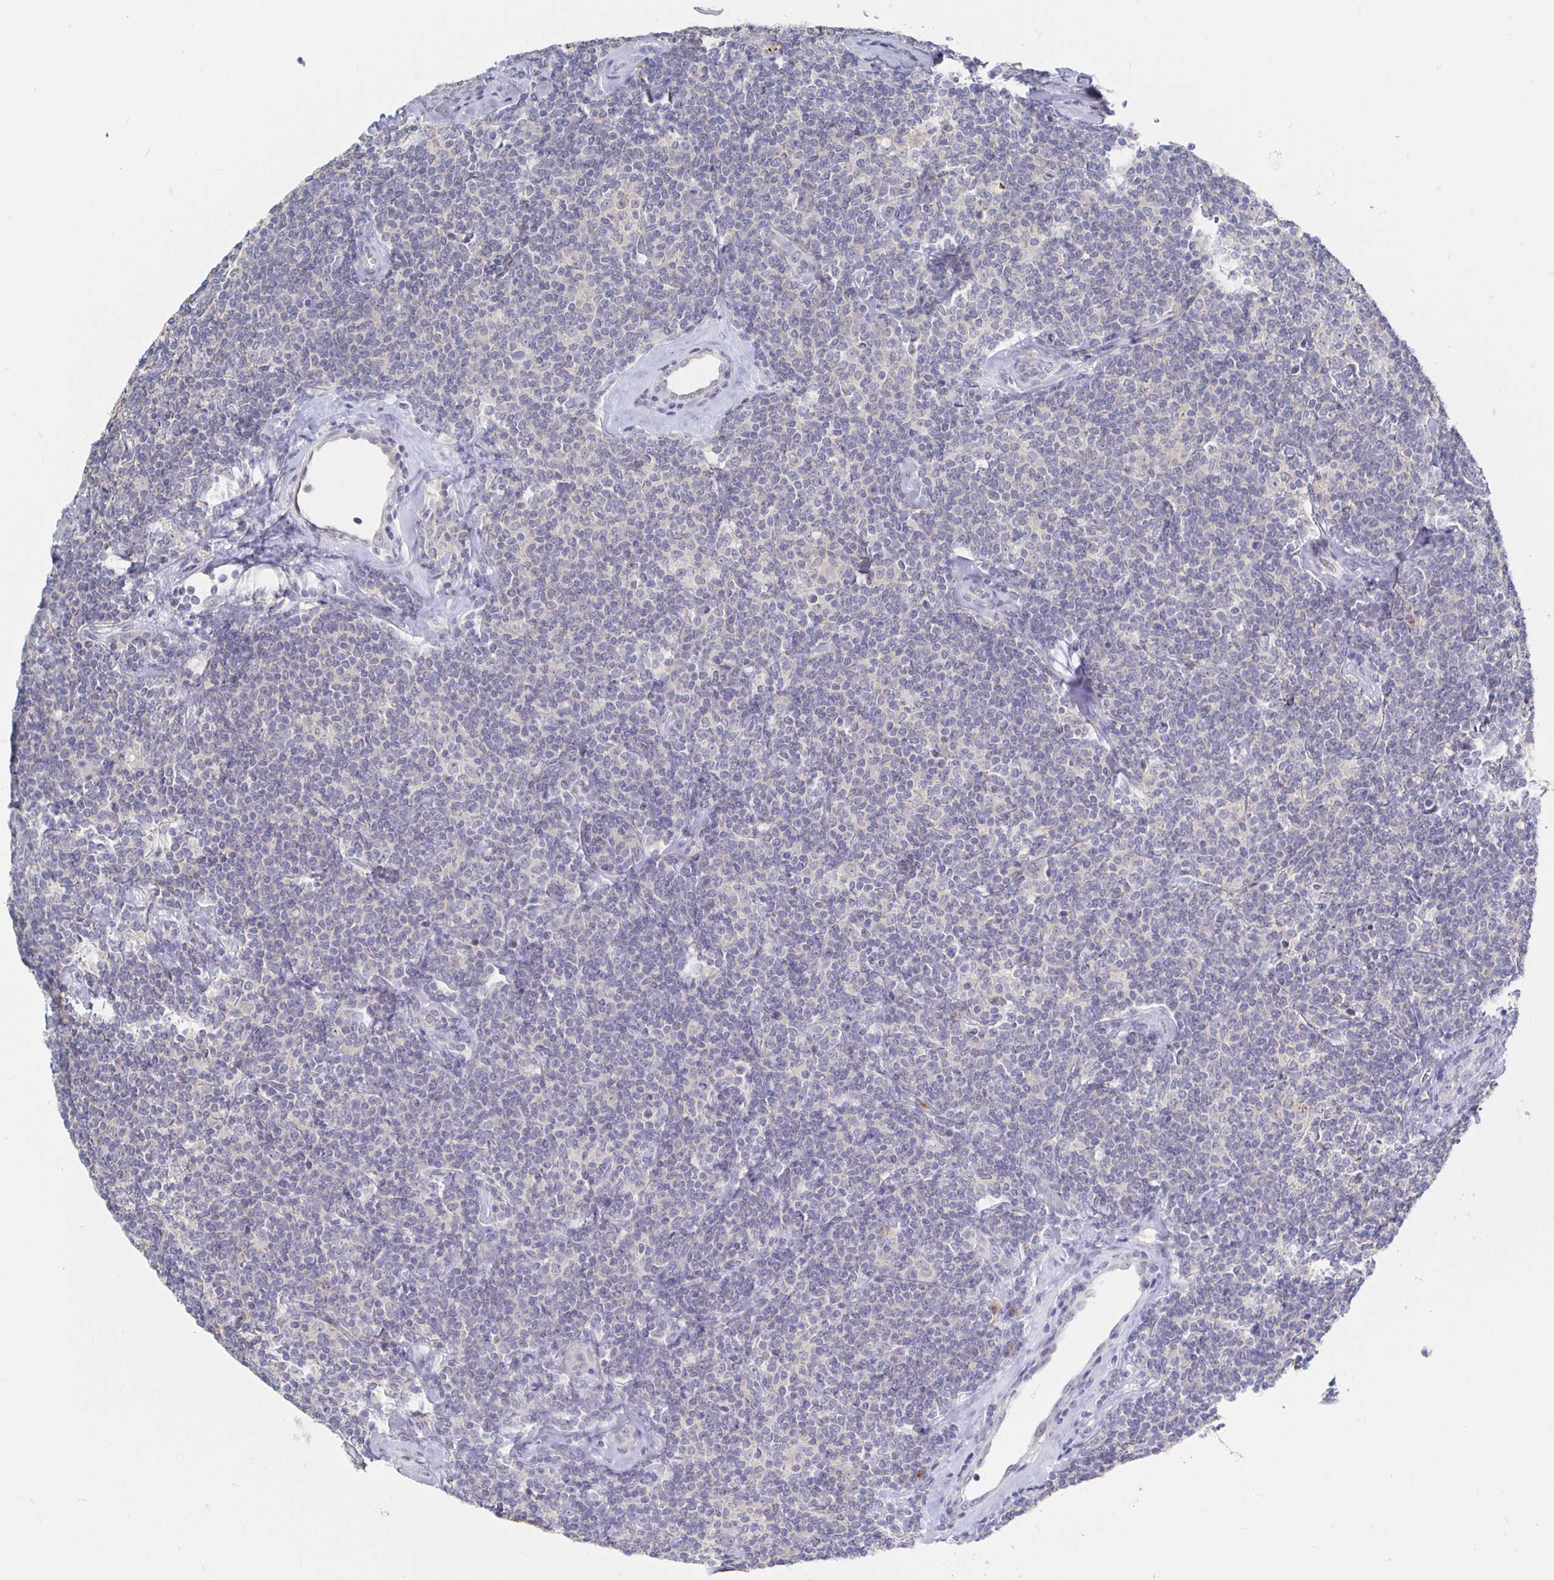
{"staining": {"intensity": "negative", "quantity": "none", "location": "none"}, "tissue": "lymphoma", "cell_type": "Tumor cells", "image_type": "cancer", "snomed": [{"axis": "morphology", "description": "Malignant lymphoma, non-Hodgkin's type, Low grade"}, {"axis": "topography", "description": "Lymph node"}], "caption": "Human low-grade malignant lymphoma, non-Hodgkin's type stained for a protein using IHC demonstrates no expression in tumor cells.", "gene": "LRRC23", "patient": {"sex": "female", "age": 56}}